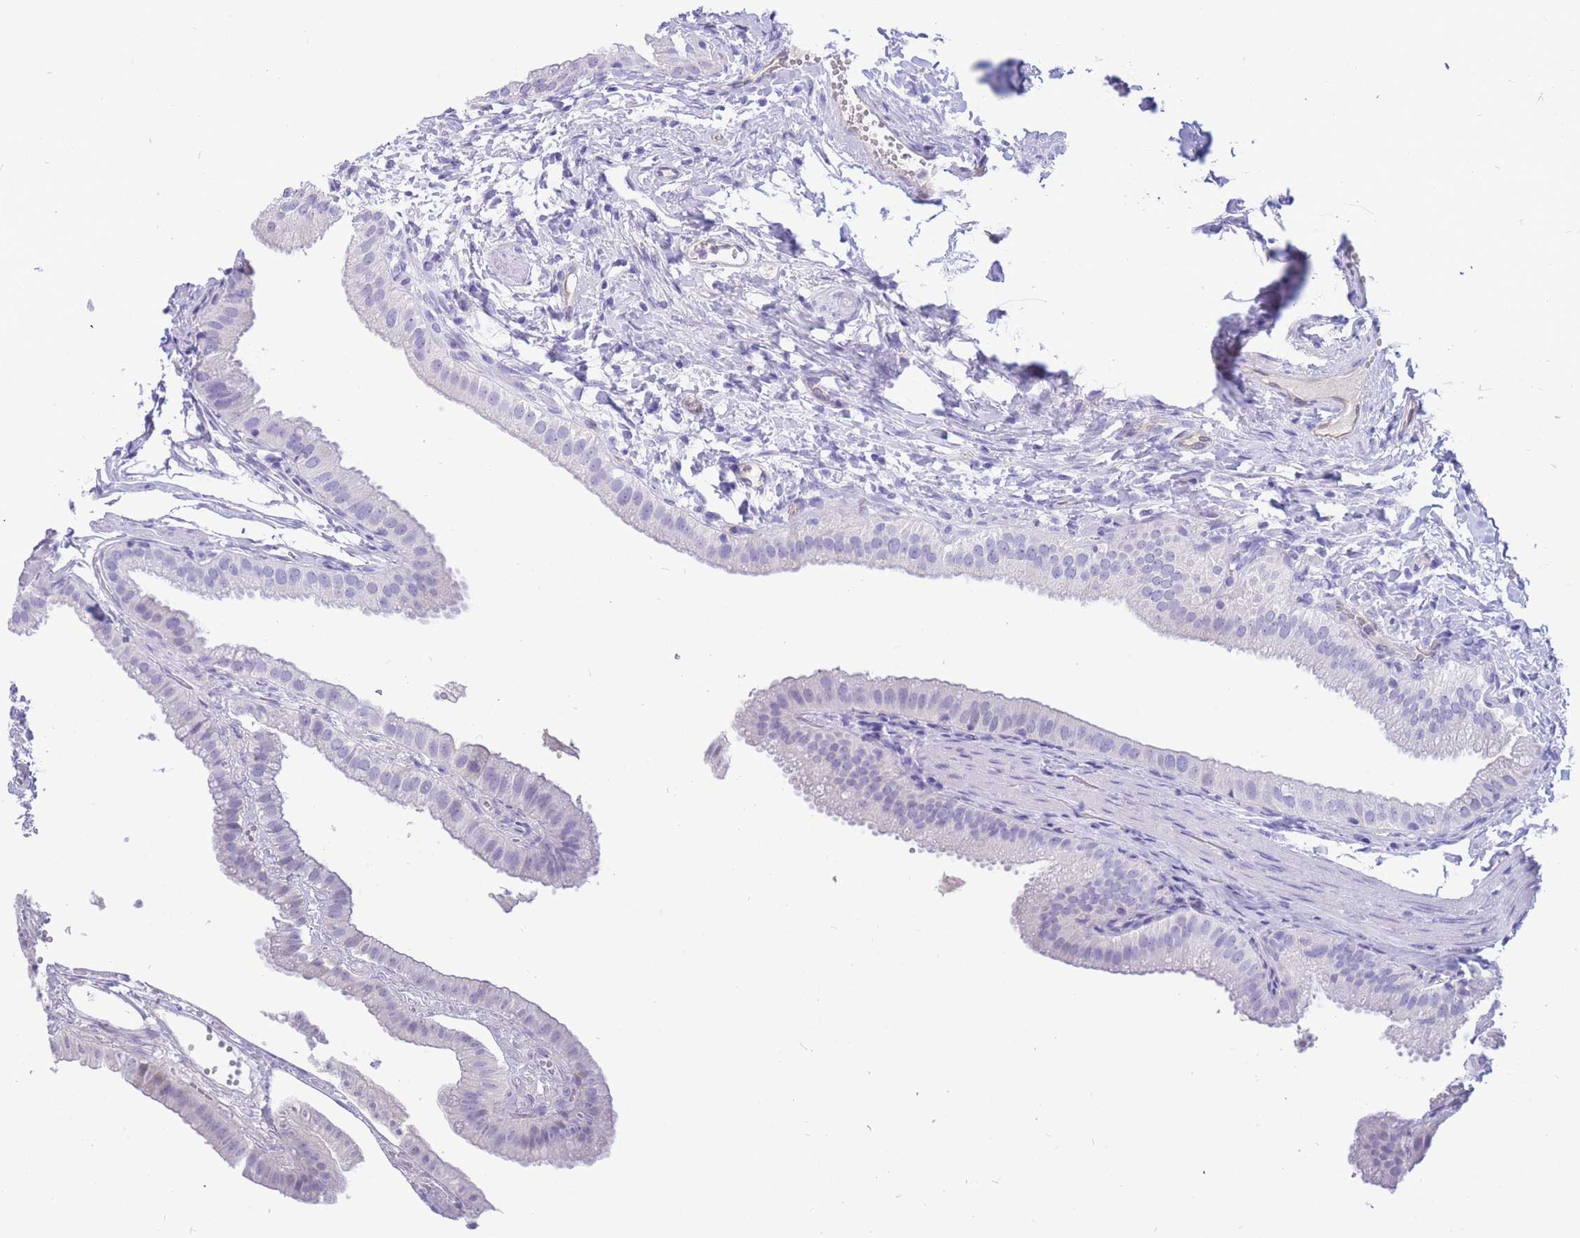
{"staining": {"intensity": "negative", "quantity": "none", "location": "none"}, "tissue": "gallbladder", "cell_type": "Glandular cells", "image_type": "normal", "snomed": [{"axis": "morphology", "description": "Normal tissue, NOS"}, {"axis": "topography", "description": "Gallbladder"}], "caption": "Immunohistochemical staining of unremarkable human gallbladder exhibits no significant positivity in glandular cells. (DAB (3,3'-diaminobenzidine) immunohistochemistry with hematoxylin counter stain).", "gene": "SULT1A1", "patient": {"sex": "female", "age": 61}}